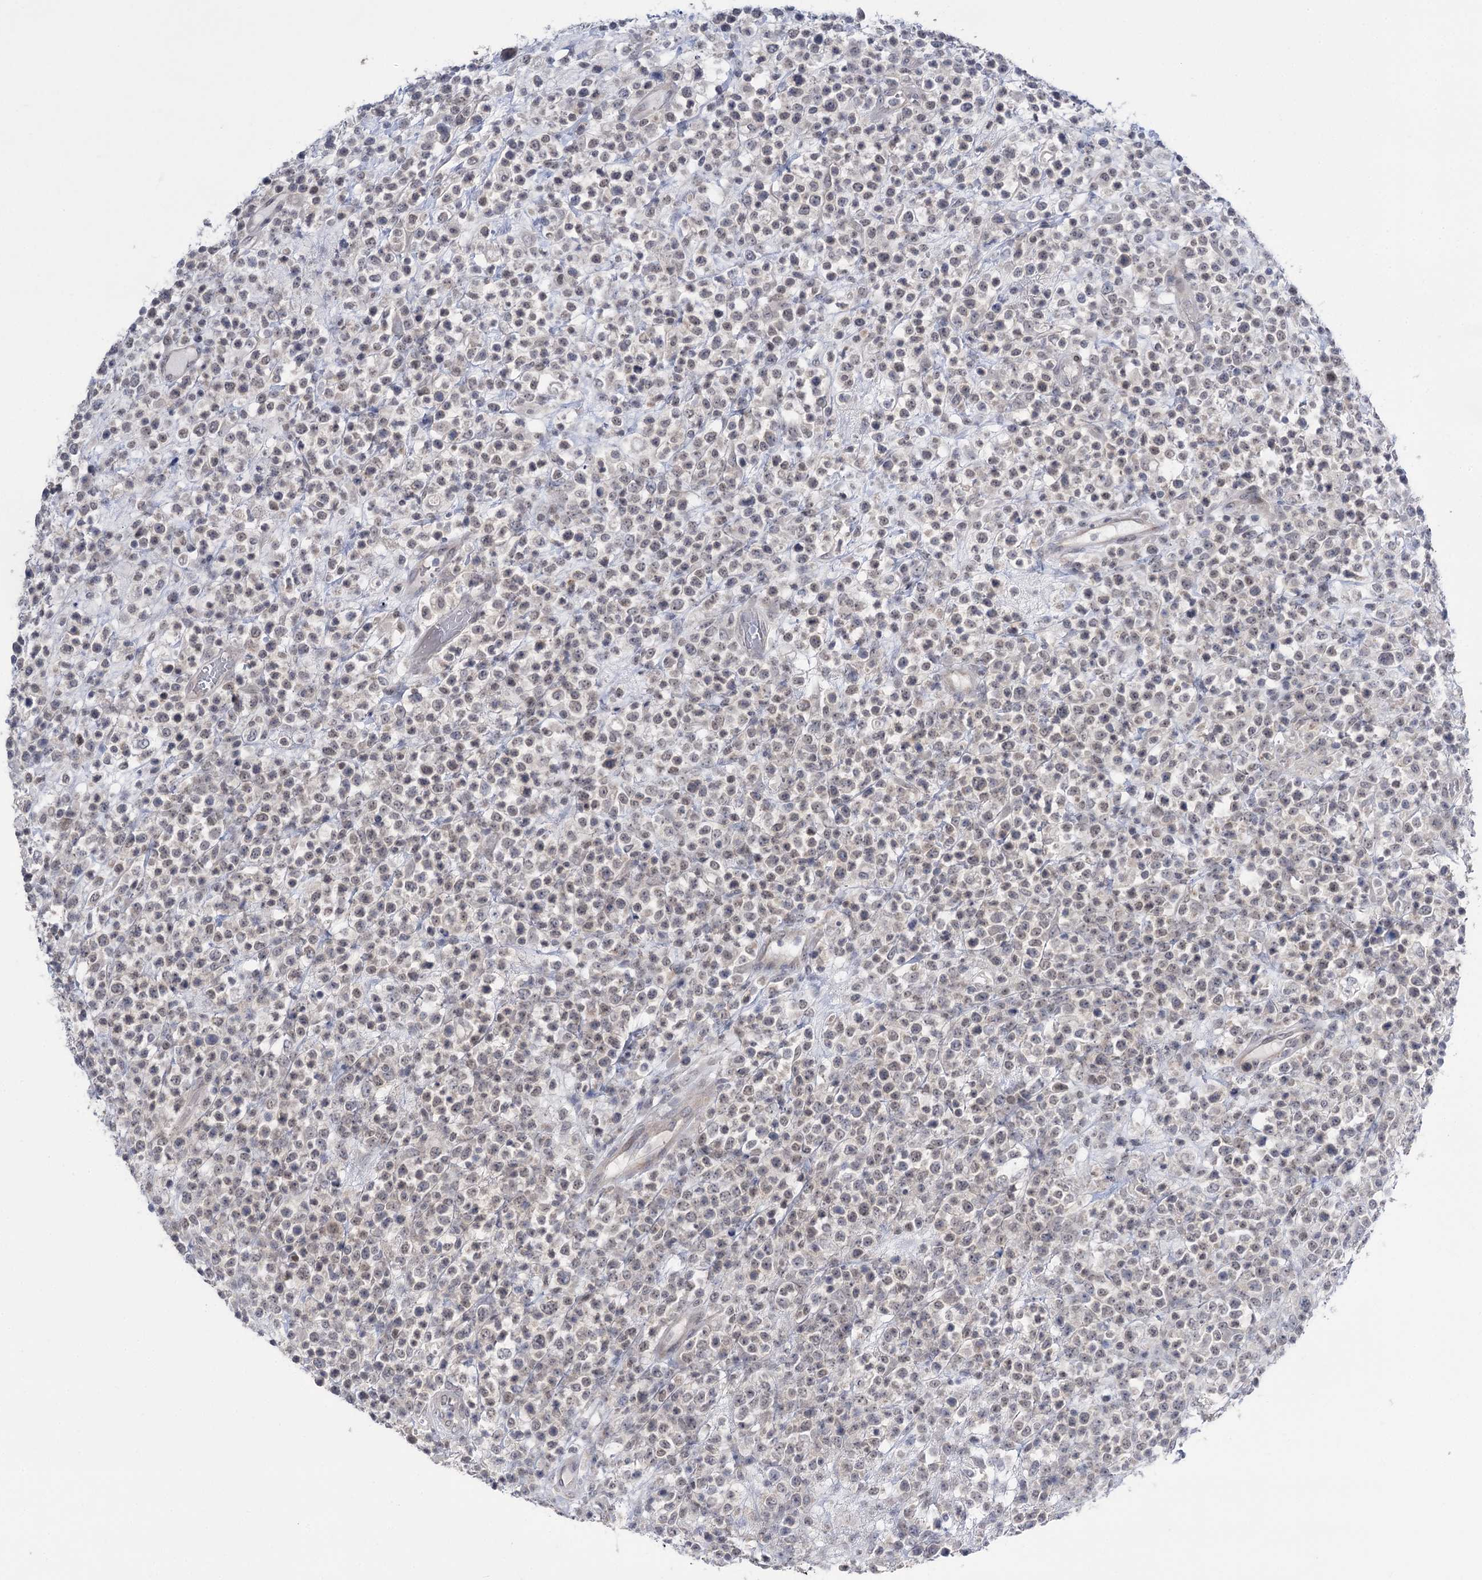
{"staining": {"intensity": "negative", "quantity": "none", "location": "none"}, "tissue": "lymphoma", "cell_type": "Tumor cells", "image_type": "cancer", "snomed": [{"axis": "morphology", "description": "Malignant lymphoma, non-Hodgkin's type, High grade"}, {"axis": "topography", "description": "Colon"}], "caption": "This is a histopathology image of immunohistochemistry (IHC) staining of lymphoma, which shows no positivity in tumor cells.", "gene": "PHYHIPL", "patient": {"sex": "female", "age": 53}}